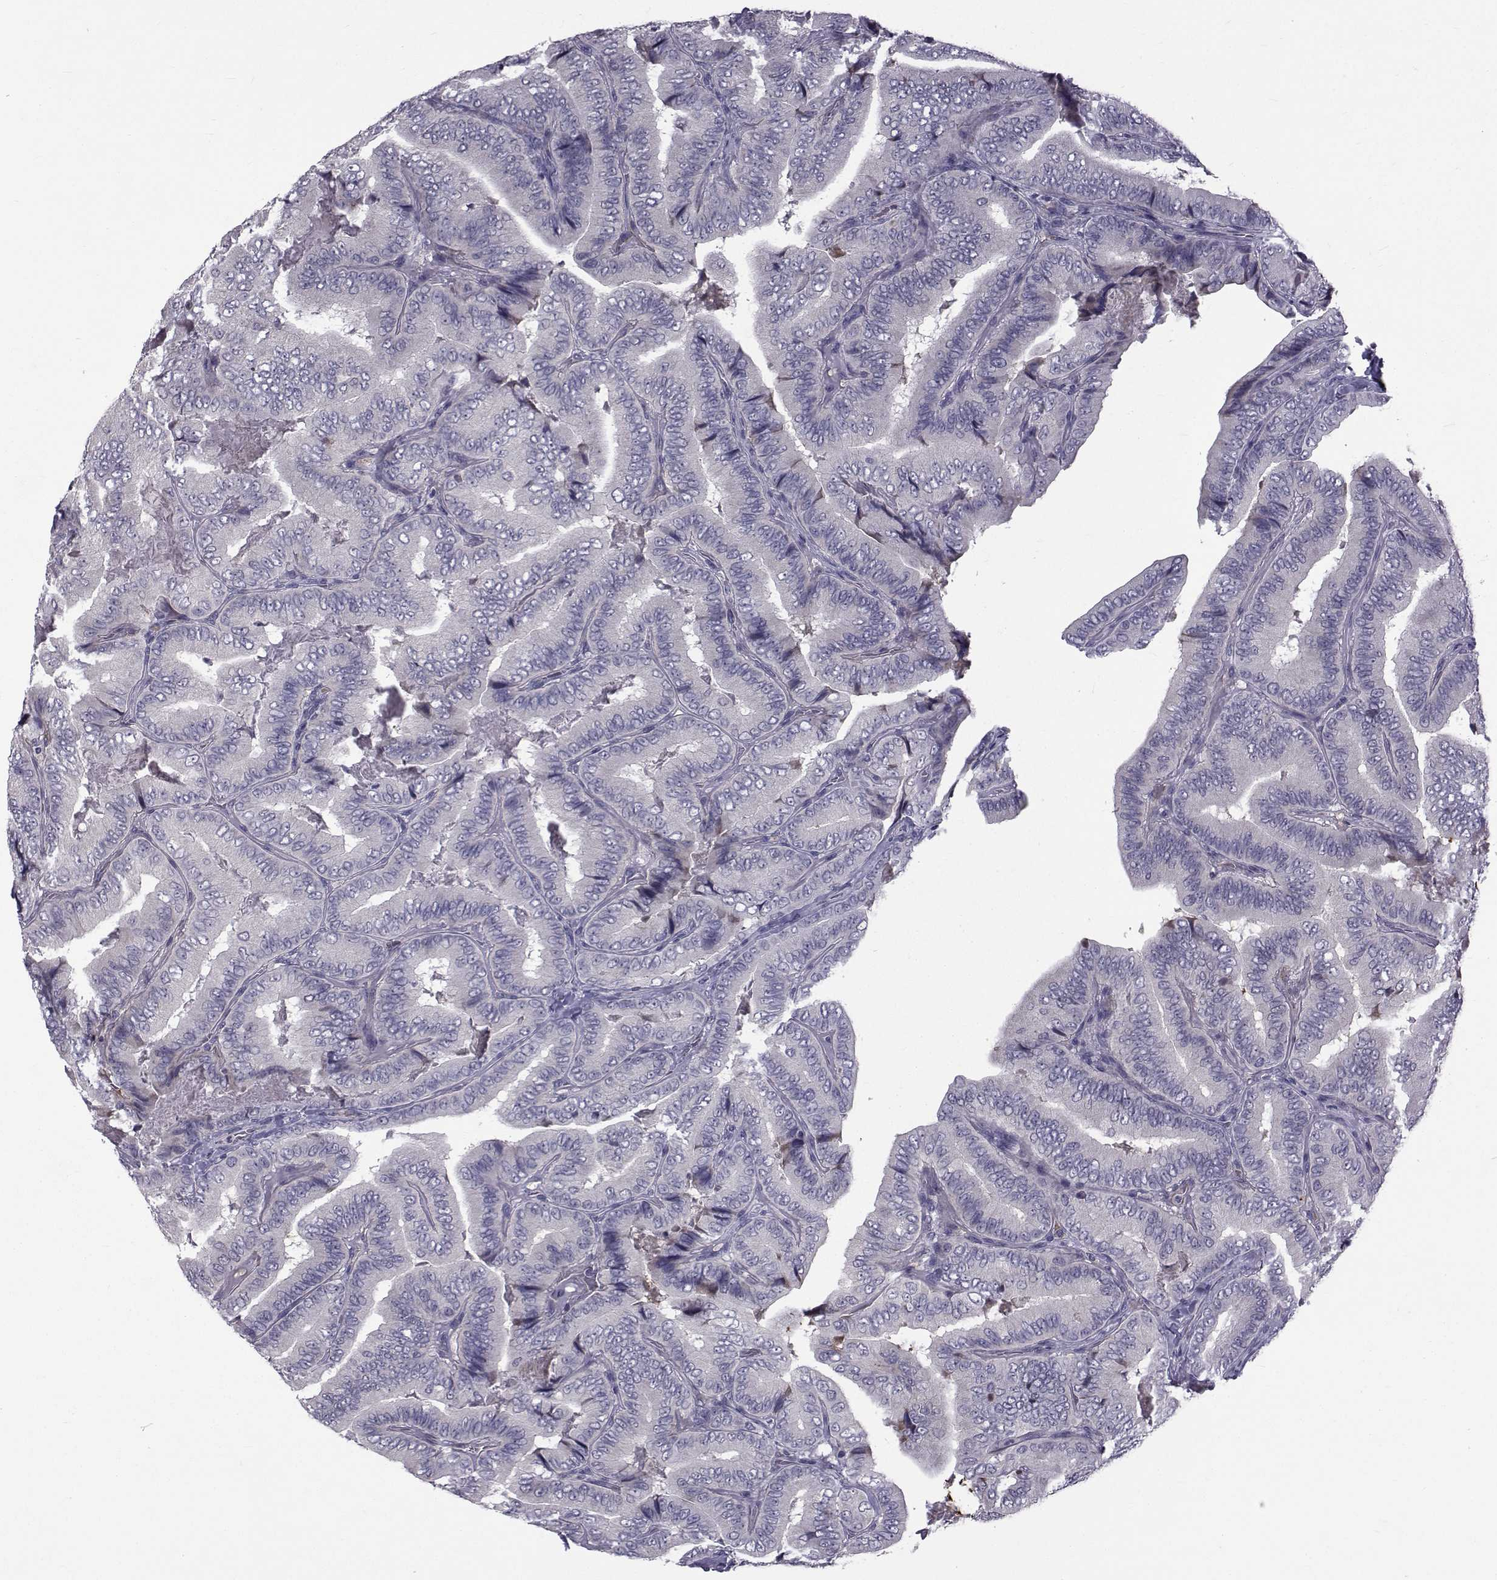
{"staining": {"intensity": "negative", "quantity": "none", "location": "none"}, "tissue": "thyroid cancer", "cell_type": "Tumor cells", "image_type": "cancer", "snomed": [{"axis": "morphology", "description": "Papillary adenocarcinoma, NOS"}, {"axis": "topography", "description": "Thyroid gland"}], "caption": "Immunohistochemistry photomicrograph of neoplastic tissue: thyroid cancer (papillary adenocarcinoma) stained with DAB demonstrates no significant protein positivity in tumor cells.", "gene": "TNFRSF11B", "patient": {"sex": "male", "age": 61}}